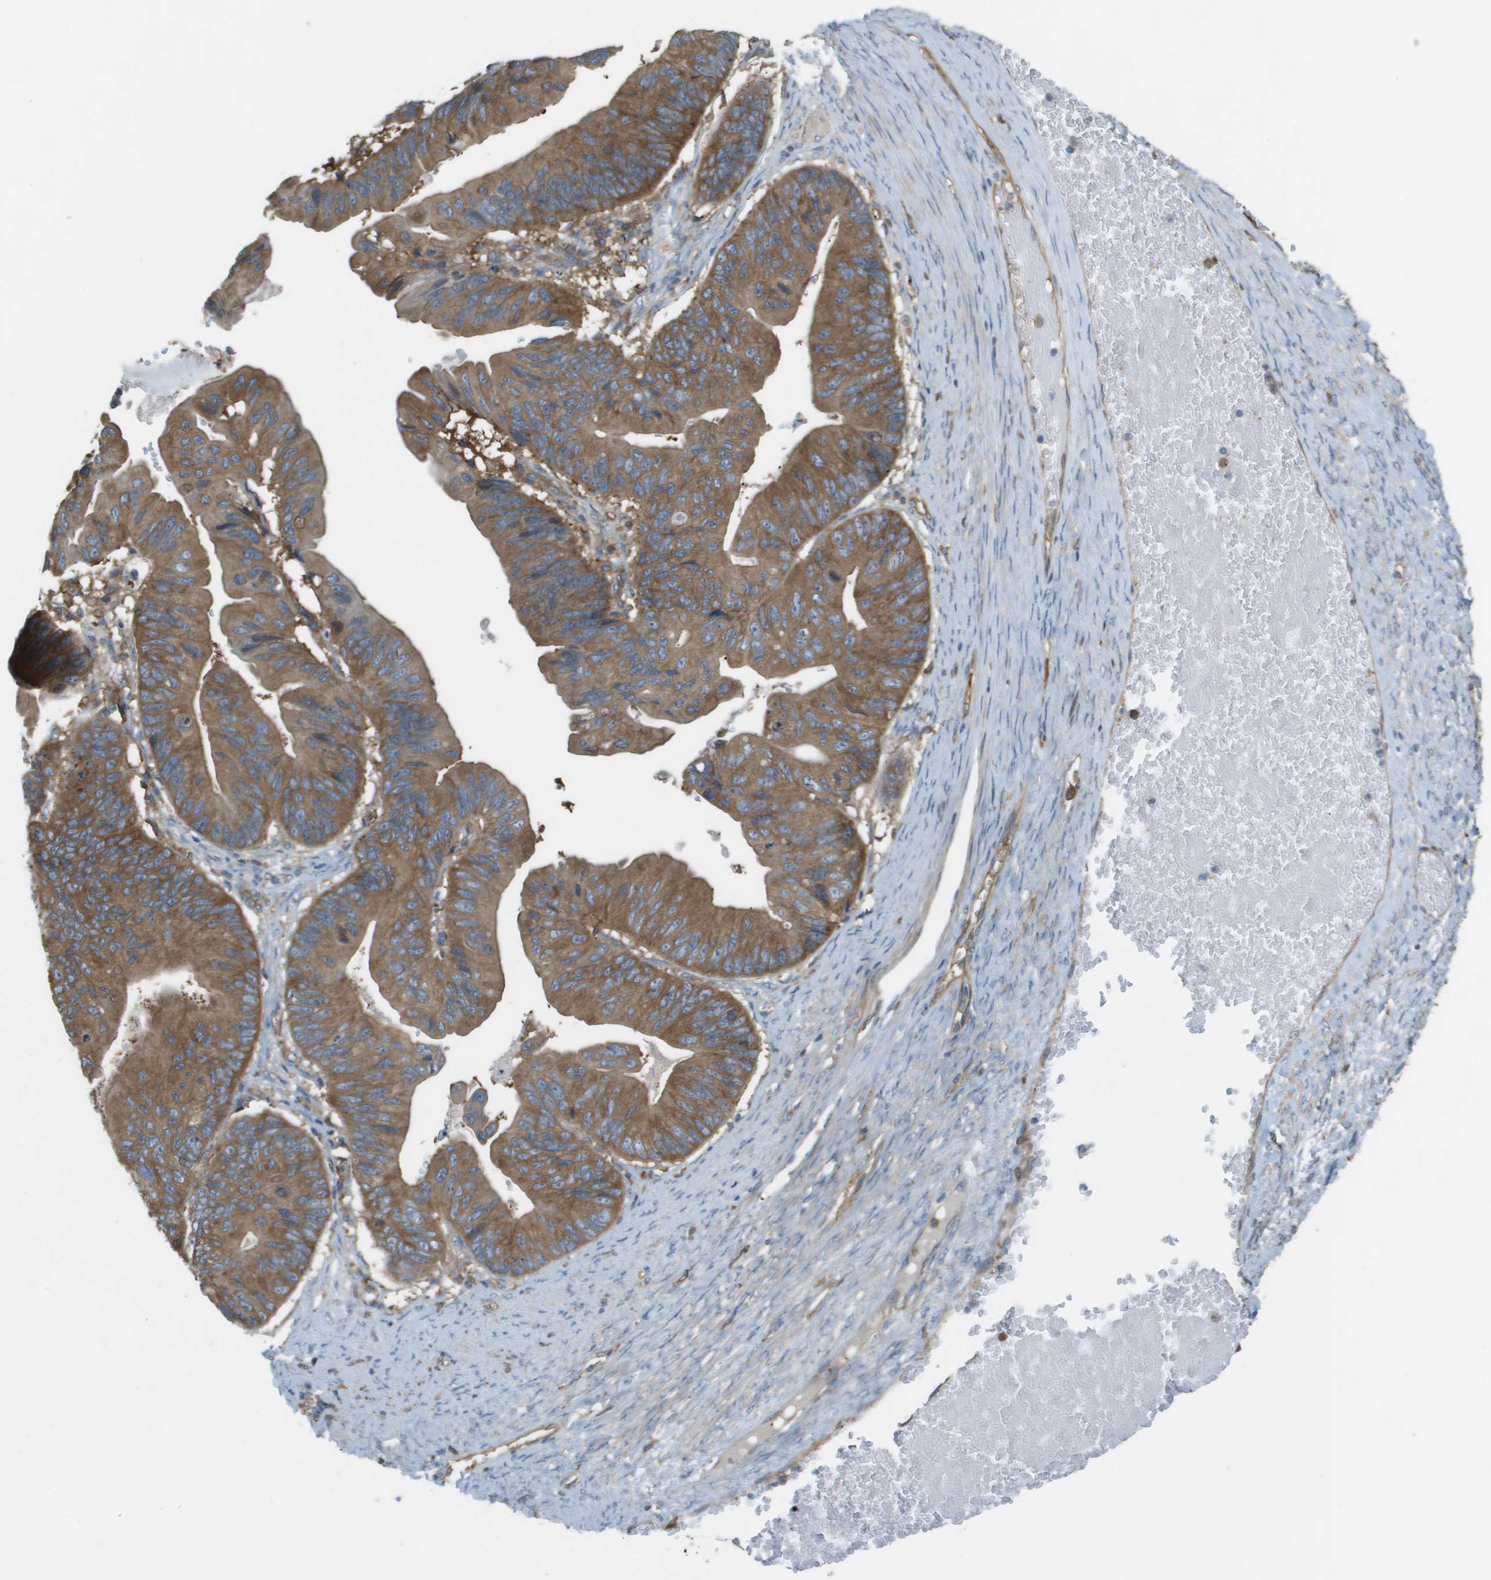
{"staining": {"intensity": "moderate", "quantity": ">75%", "location": "cytoplasmic/membranous"}, "tissue": "ovarian cancer", "cell_type": "Tumor cells", "image_type": "cancer", "snomed": [{"axis": "morphology", "description": "Cystadenocarcinoma, mucinous, NOS"}, {"axis": "topography", "description": "Ovary"}], "caption": "Brown immunohistochemical staining in human ovarian mucinous cystadenocarcinoma displays moderate cytoplasmic/membranous positivity in approximately >75% of tumor cells.", "gene": "CORO1B", "patient": {"sex": "female", "age": 61}}